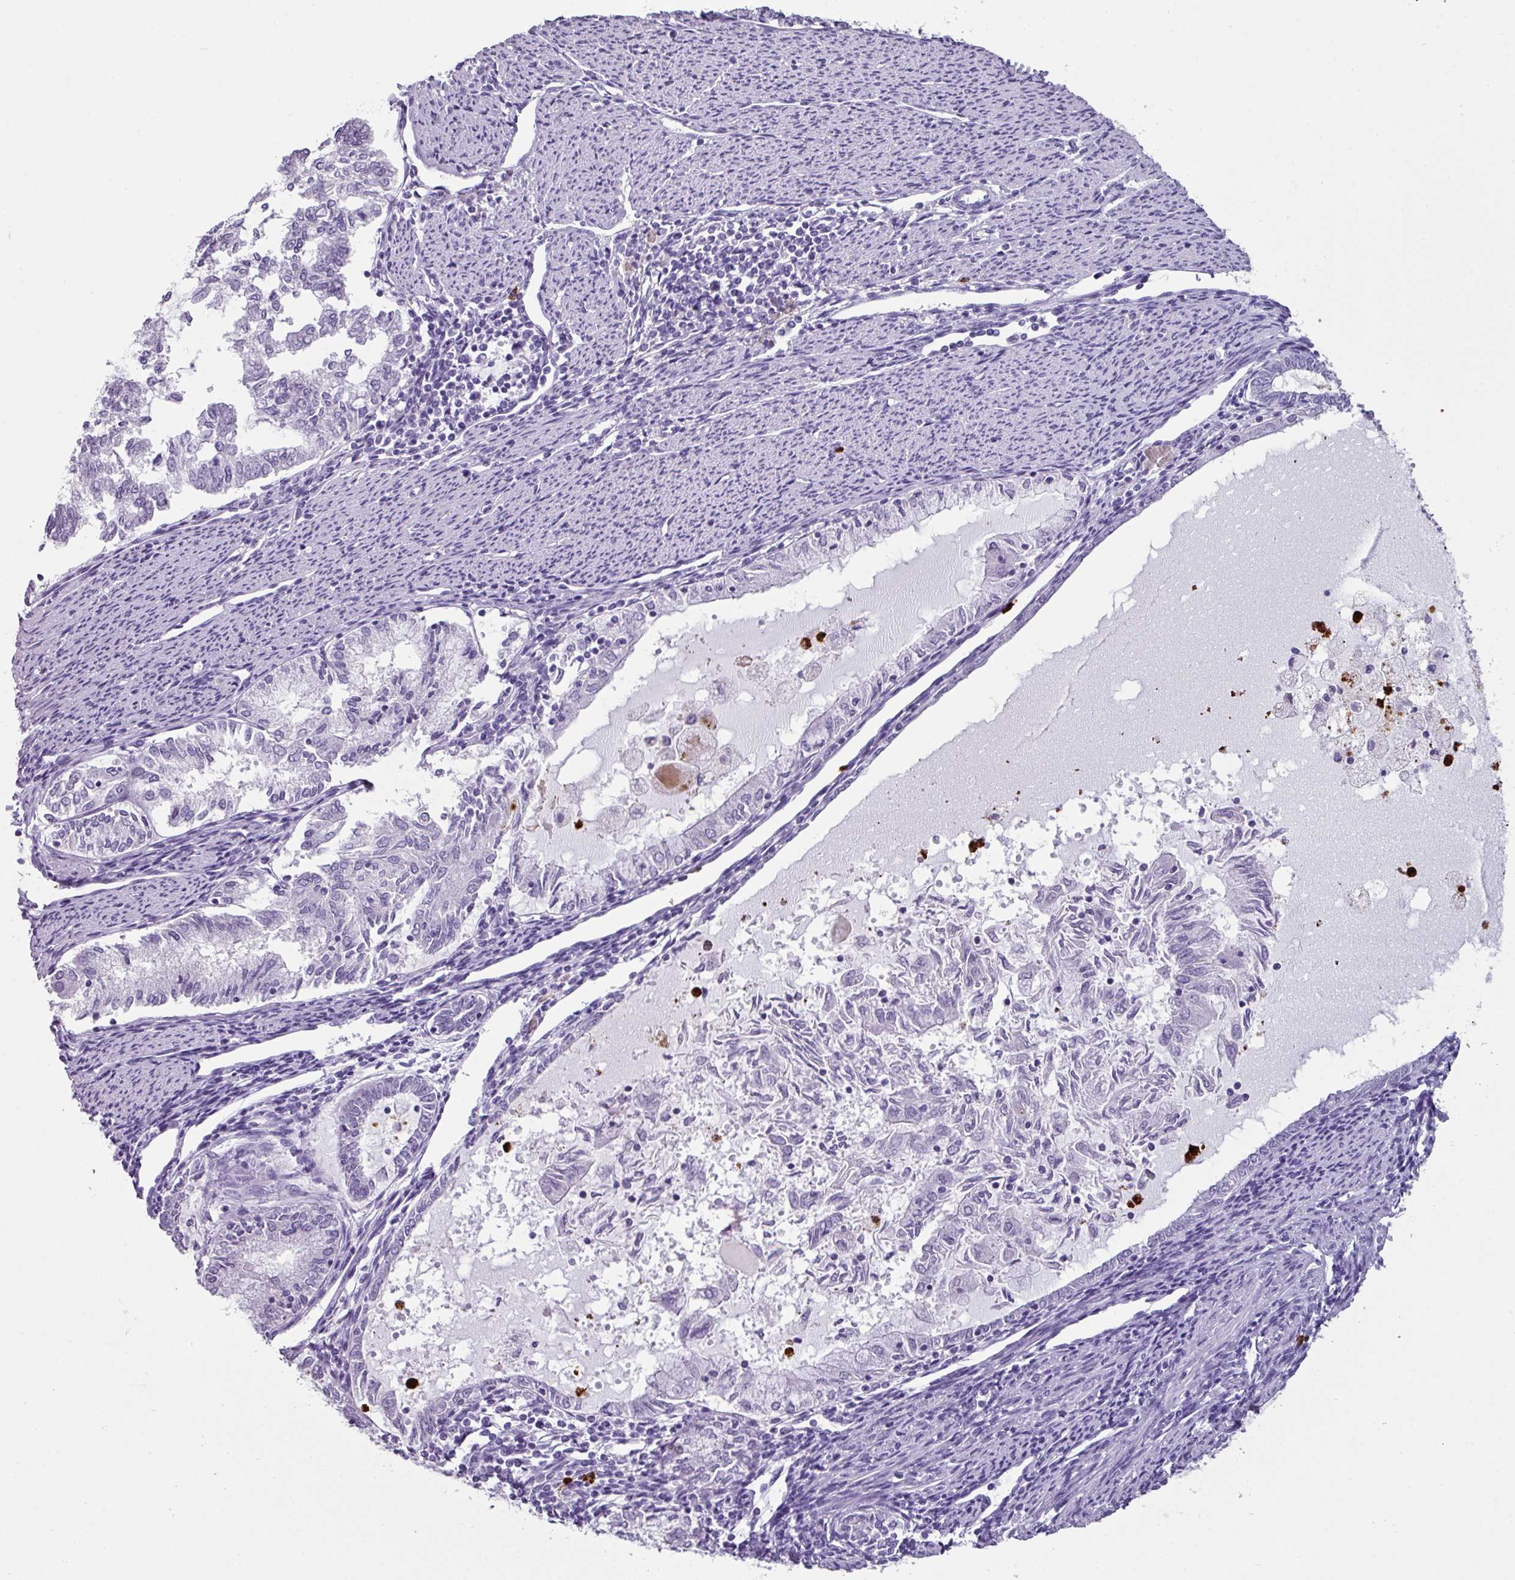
{"staining": {"intensity": "negative", "quantity": "none", "location": "none"}, "tissue": "endometrial cancer", "cell_type": "Tumor cells", "image_type": "cancer", "snomed": [{"axis": "morphology", "description": "Adenocarcinoma, NOS"}, {"axis": "topography", "description": "Endometrium"}], "caption": "DAB (3,3'-diaminobenzidine) immunohistochemical staining of human endometrial cancer demonstrates no significant staining in tumor cells.", "gene": "CTSG", "patient": {"sex": "female", "age": 79}}